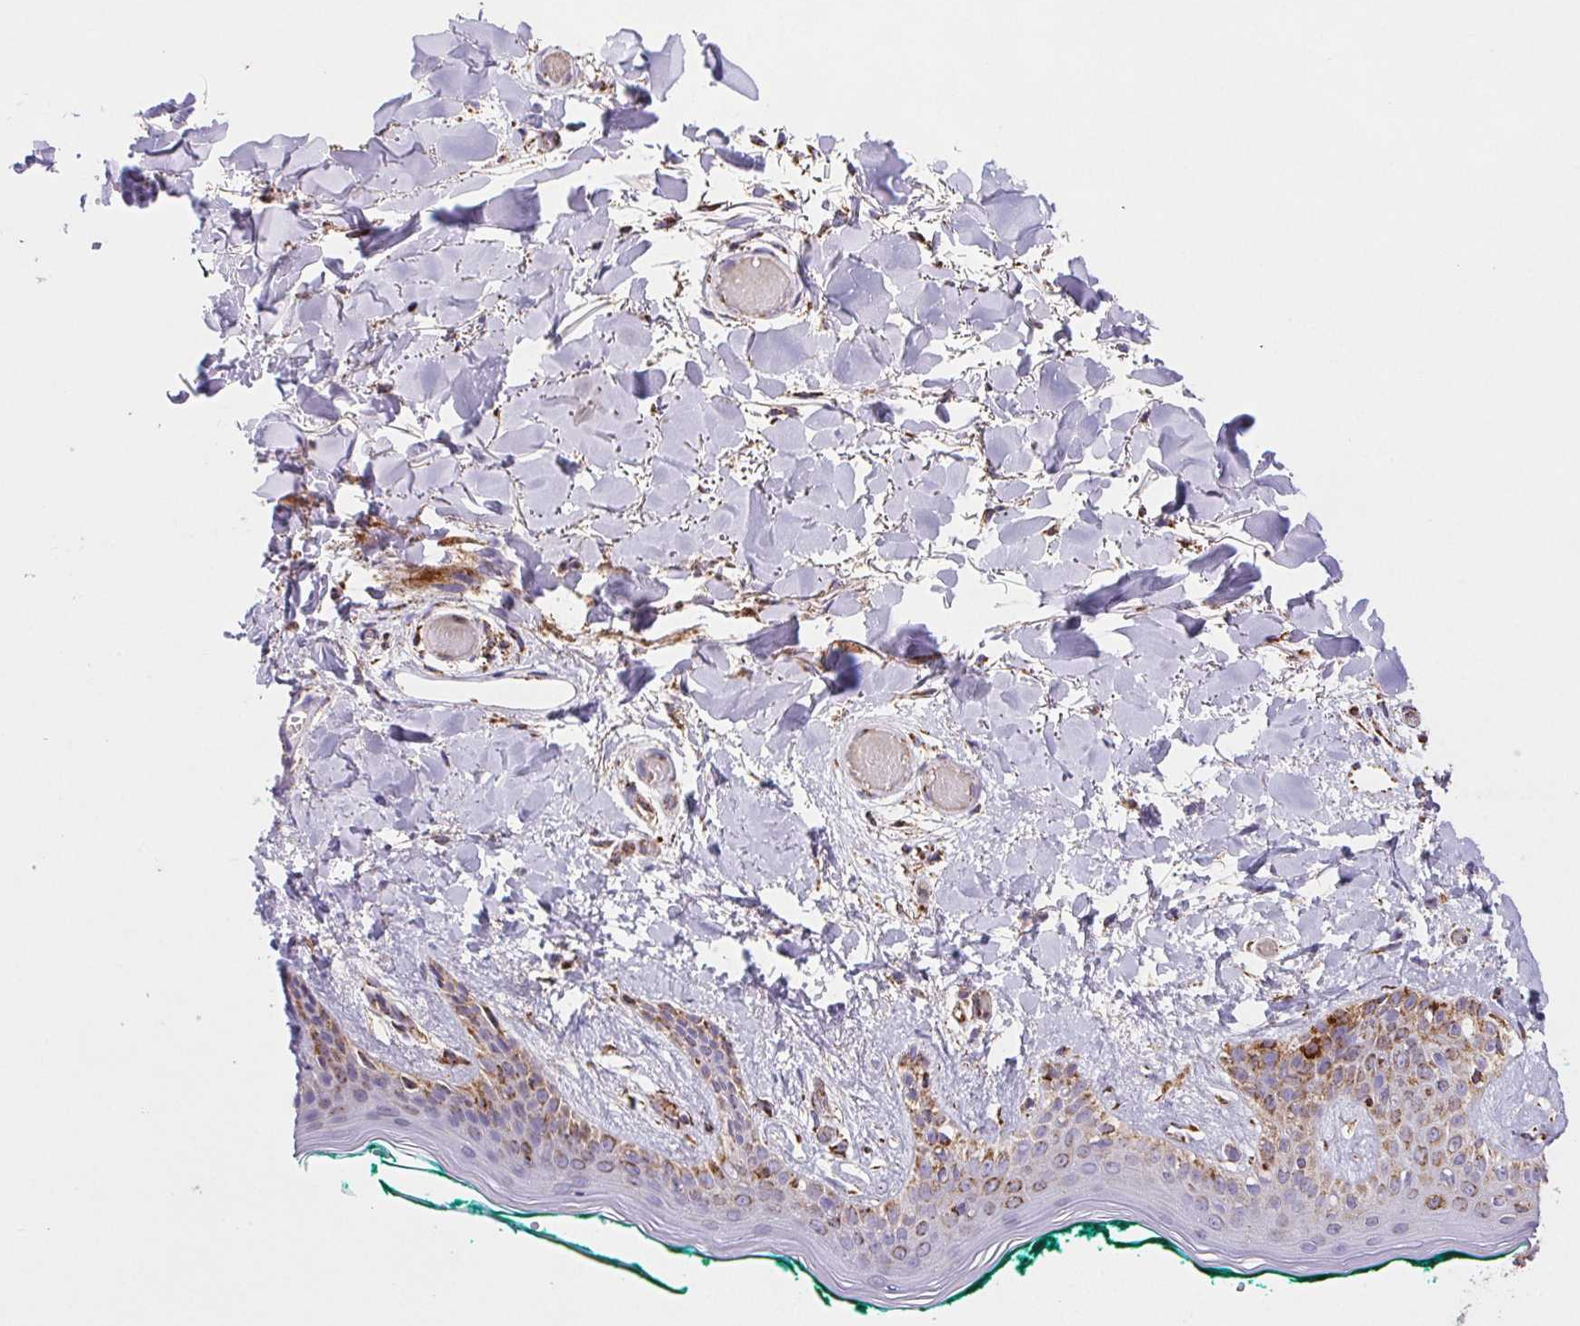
{"staining": {"intensity": "negative", "quantity": "none", "location": "none"}, "tissue": "skin", "cell_type": "Fibroblasts", "image_type": "normal", "snomed": [{"axis": "morphology", "description": "Normal tissue, NOS"}, {"axis": "topography", "description": "Skin"}], "caption": "High power microscopy histopathology image of an immunohistochemistry photomicrograph of normal skin, revealing no significant positivity in fibroblasts.", "gene": "NIPSNAP2", "patient": {"sex": "female", "age": 34}}